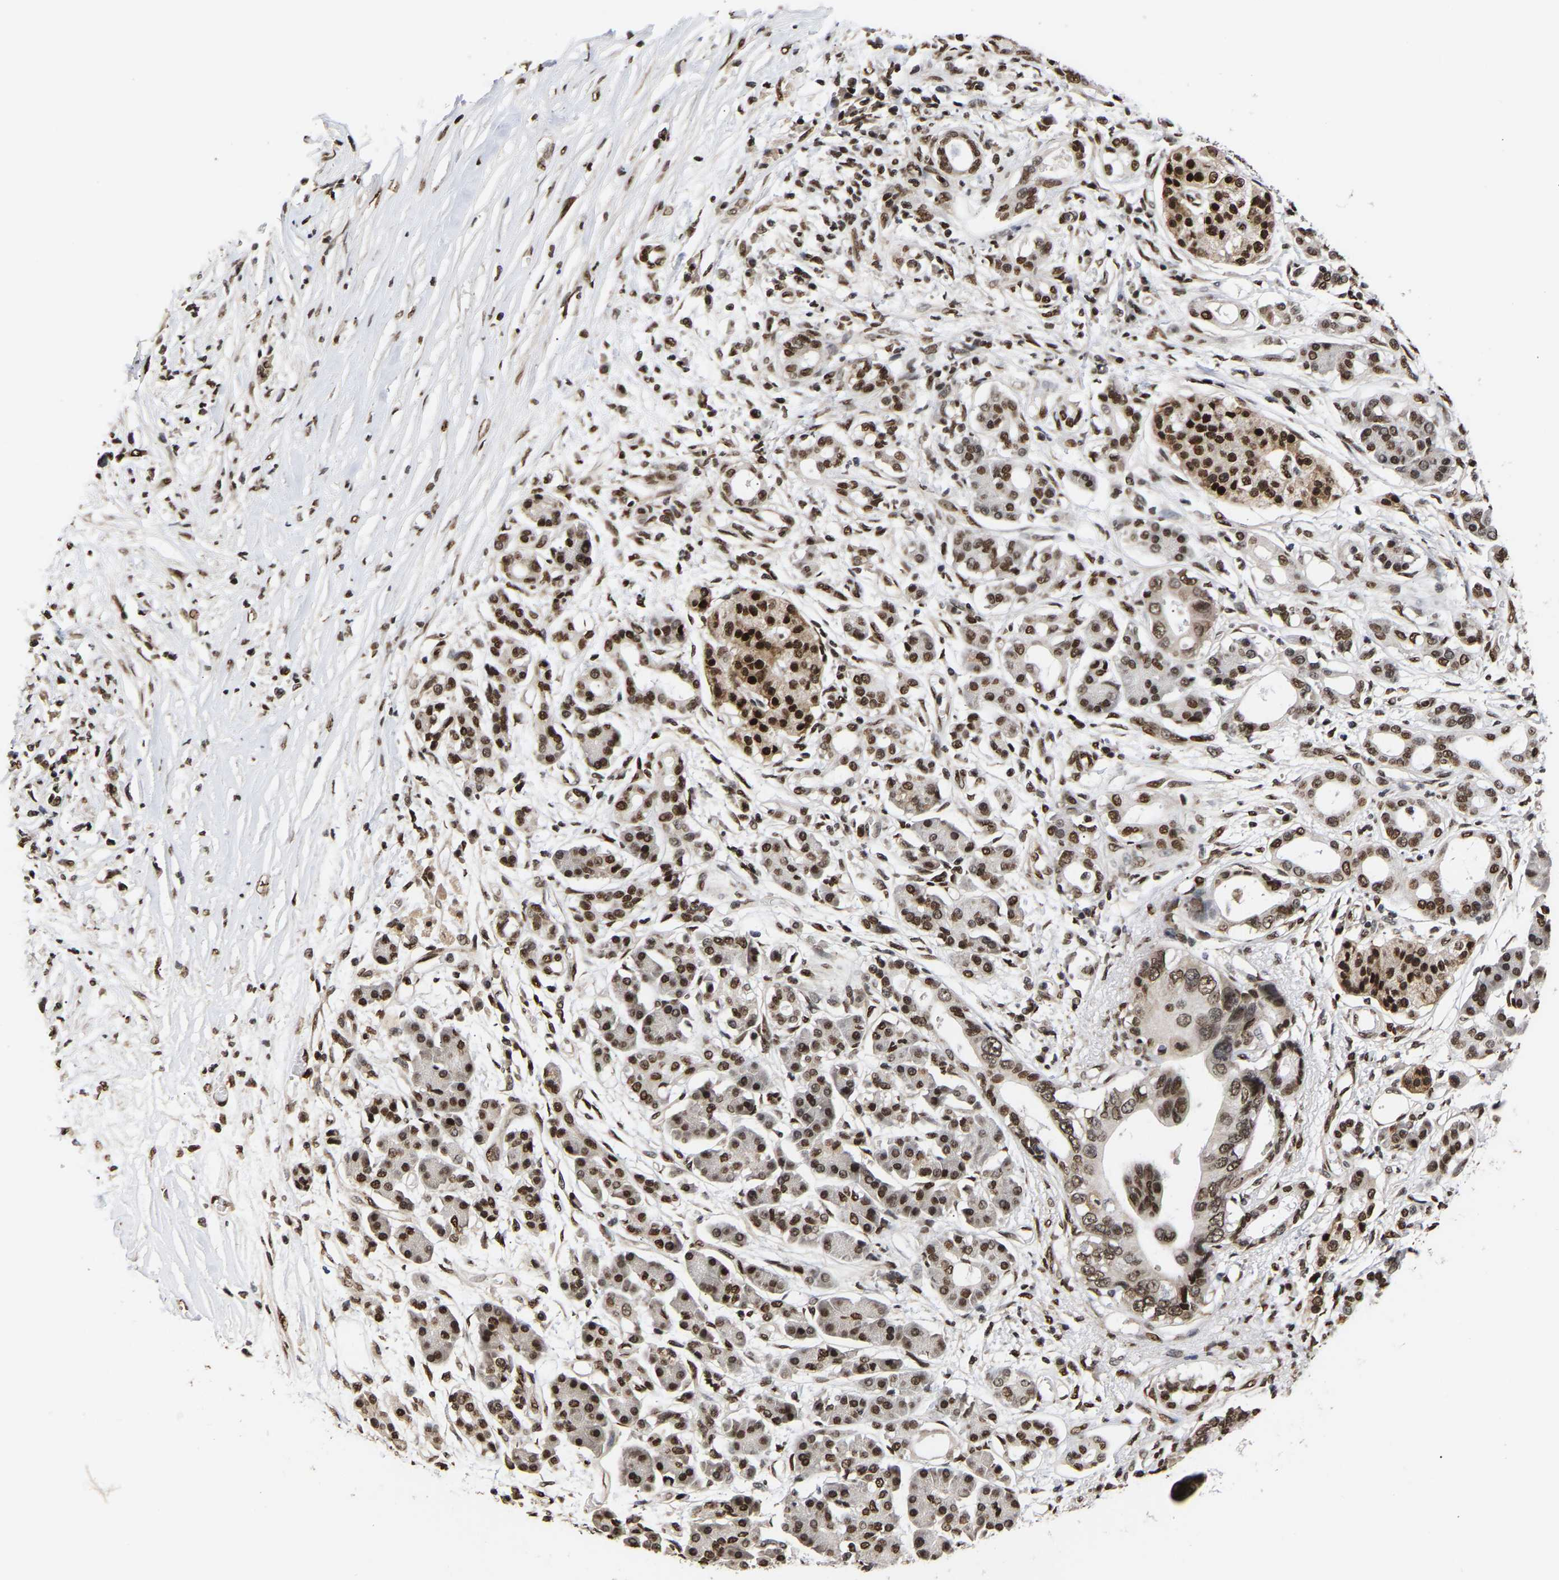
{"staining": {"intensity": "moderate", "quantity": ">75%", "location": "nuclear"}, "tissue": "pancreatic cancer", "cell_type": "Tumor cells", "image_type": "cancer", "snomed": [{"axis": "morphology", "description": "Adenocarcinoma, NOS"}, {"axis": "topography", "description": "Pancreas"}], "caption": "The image demonstrates immunohistochemical staining of adenocarcinoma (pancreatic). There is moderate nuclear positivity is identified in approximately >75% of tumor cells.", "gene": "PSIP1", "patient": {"sex": "male", "age": 77}}